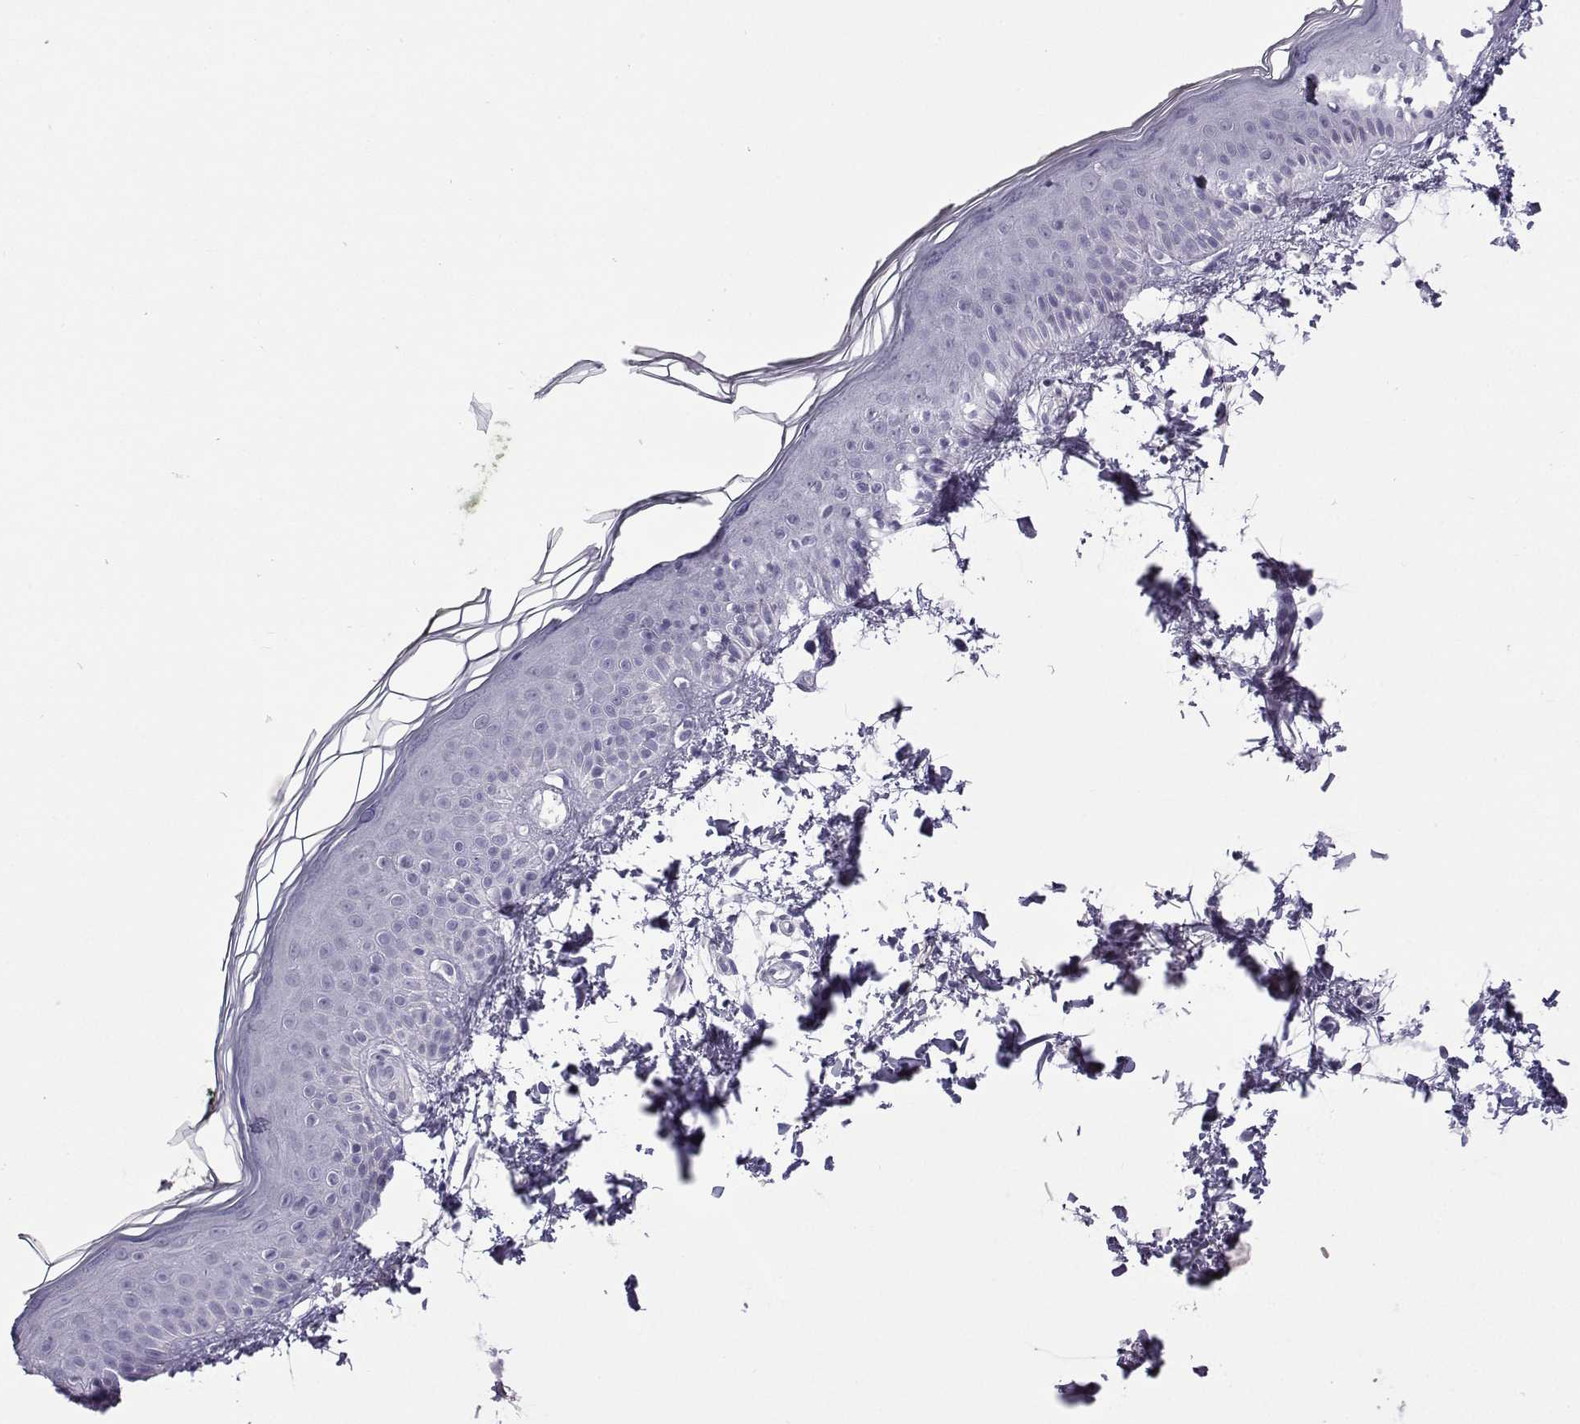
{"staining": {"intensity": "negative", "quantity": "none", "location": "none"}, "tissue": "skin", "cell_type": "Fibroblasts", "image_type": "normal", "snomed": [{"axis": "morphology", "description": "Normal tissue, NOS"}, {"axis": "topography", "description": "Skin"}], "caption": "This is a image of immunohistochemistry (IHC) staining of unremarkable skin, which shows no staining in fibroblasts.", "gene": "CFAP53", "patient": {"sex": "female", "age": 62}}